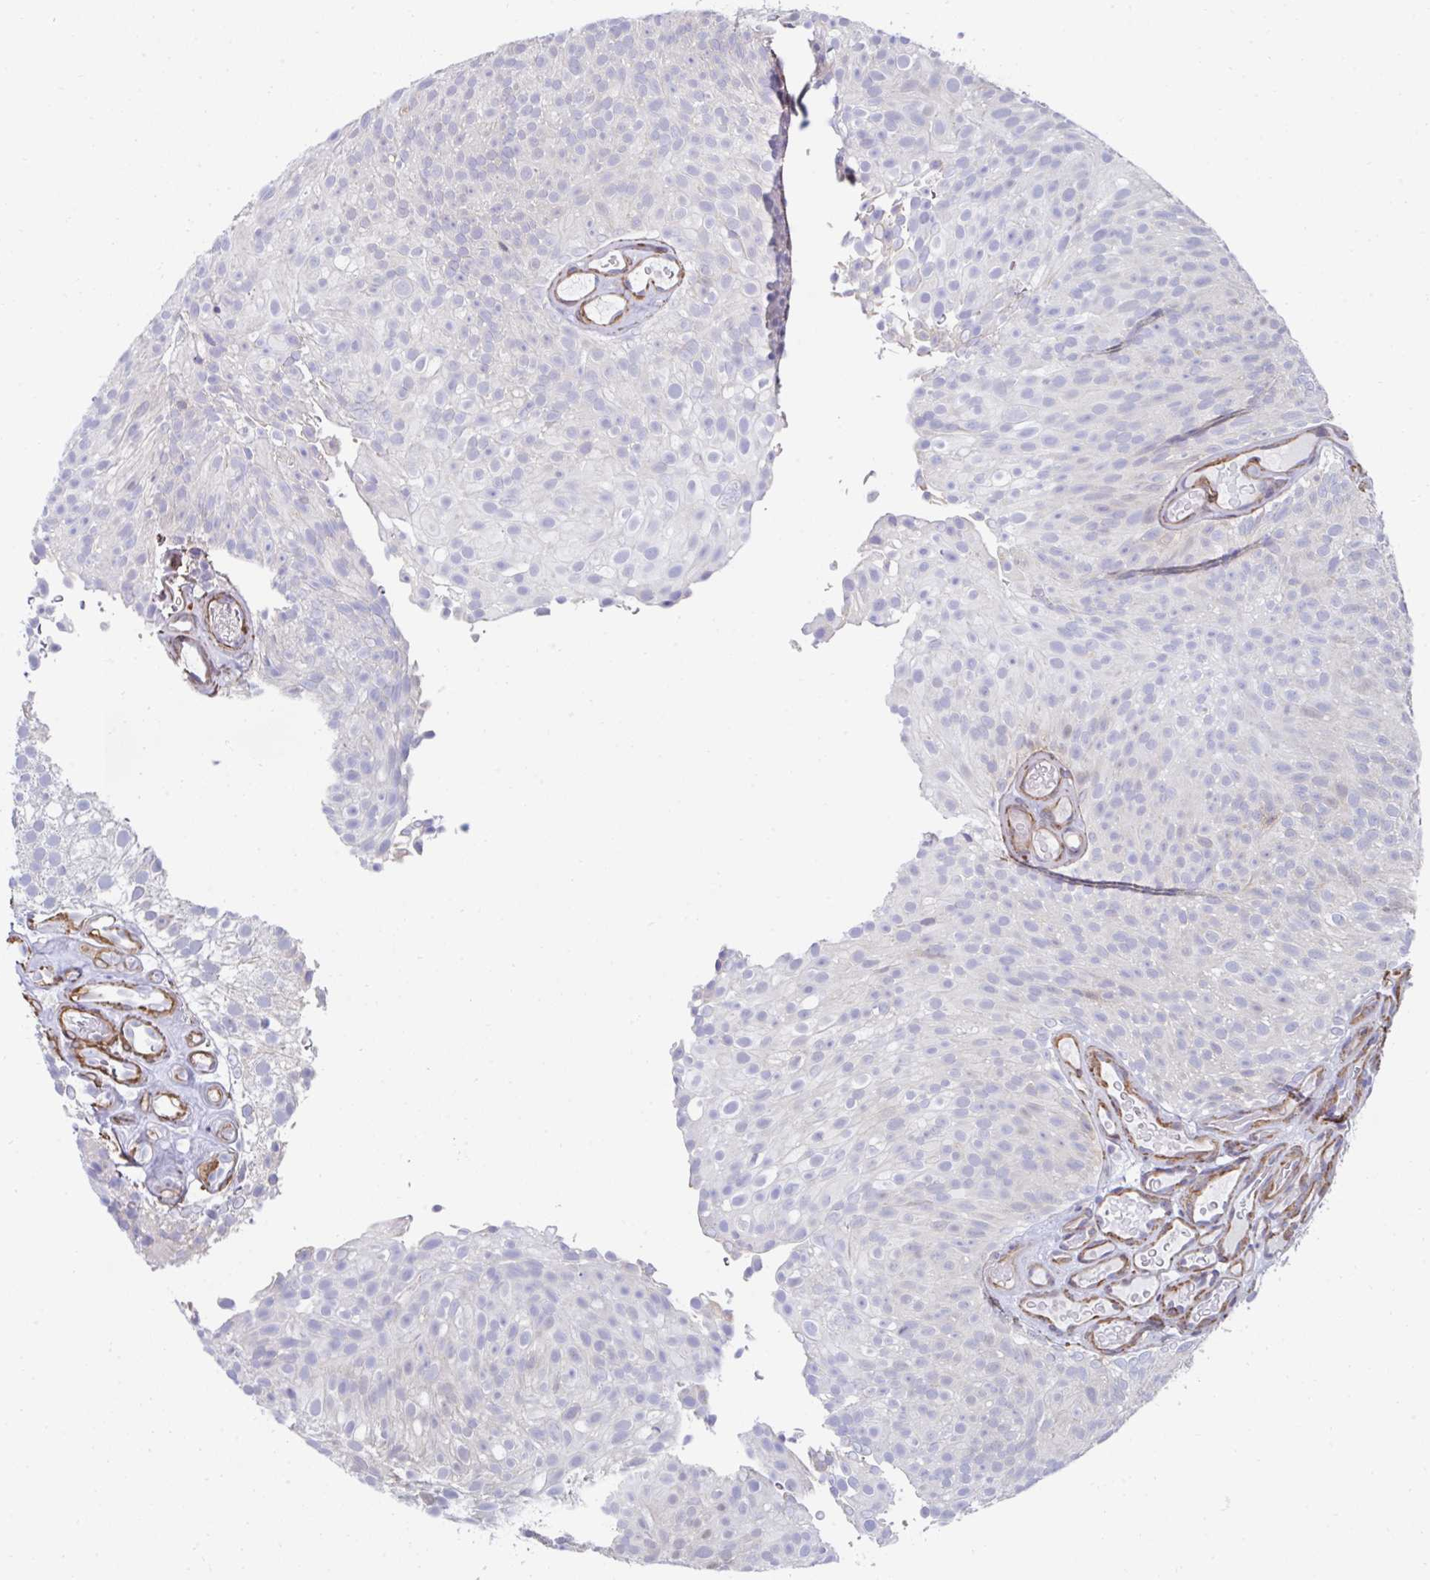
{"staining": {"intensity": "negative", "quantity": "none", "location": "none"}, "tissue": "urothelial cancer", "cell_type": "Tumor cells", "image_type": "cancer", "snomed": [{"axis": "morphology", "description": "Urothelial carcinoma, Low grade"}, {"axis": "topography", "description": "Urinary bladder"}], "caption": "Immunohistochemical staining of human urothelial cancer displays no significant expression in tumor cells.", "gene": "FBXL13", "patient": {"sex": "male", "age": 78}}